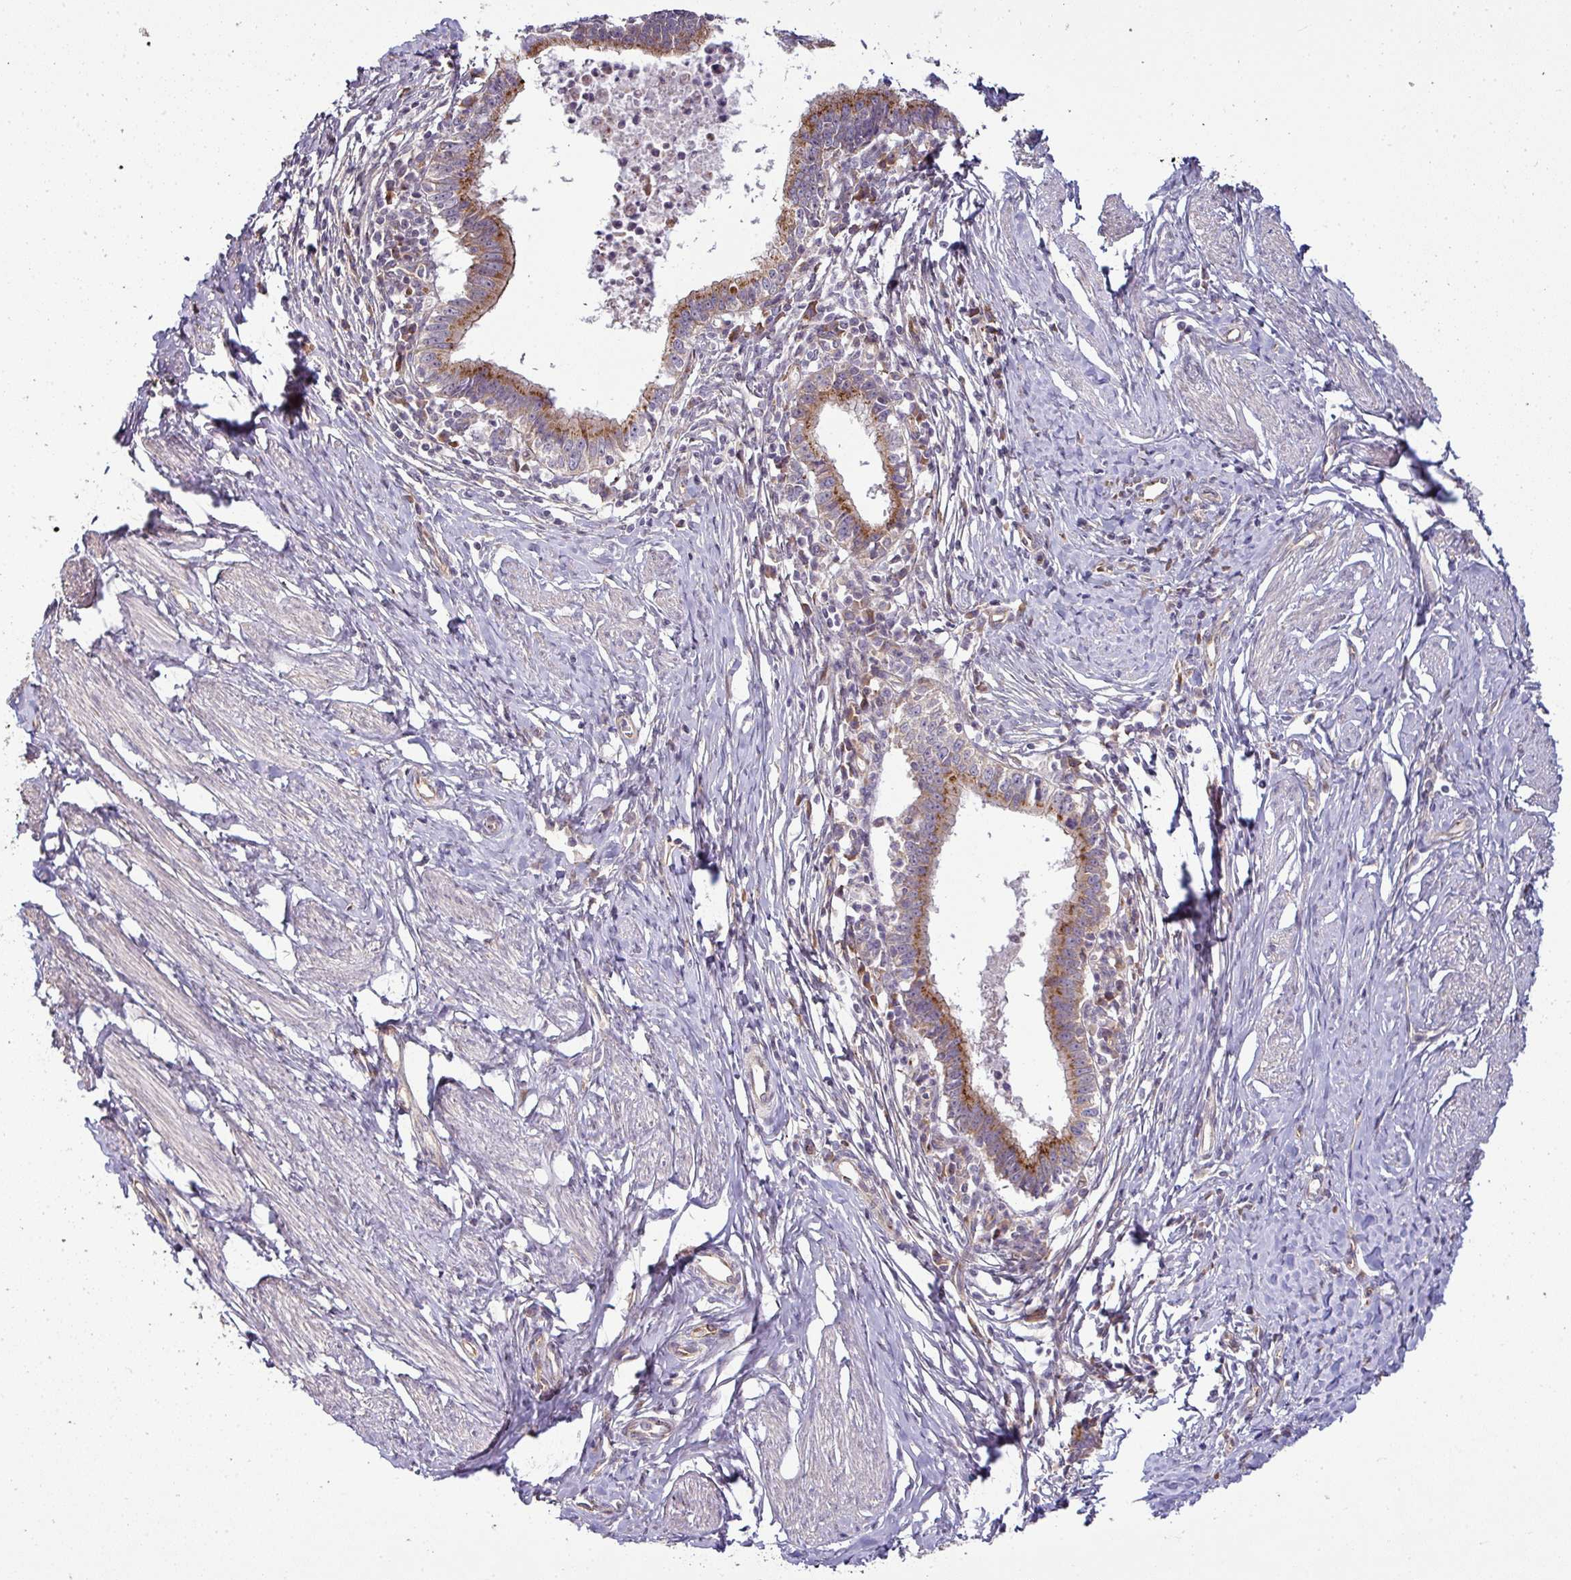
{"staining": {"intensity": "strong", "quantity": ">75%", "location": "cytoplasmic/membranous"}, "tissue": "cervical cancer", "cell_type": "Tumor cells", "image_type": "cancer", "snomed": [{"axis": "morphology", "description": "Adenocarcinoma, NOS"}, {"axis": "topography", "description": "Cervix"}], "caption": "IHC (DAB (3,3'-diaminobenzidine)) staining of human cervical adenocarcinoma demonstrates strong cytoplasmic/membranous protein staining in approximately >75% of tumor cells. (brown staining indicates protein expression, while blue staining denotes nuclei).", "gene": "TIMMDC1", "patient": {"sex": "female", "age": 36}}